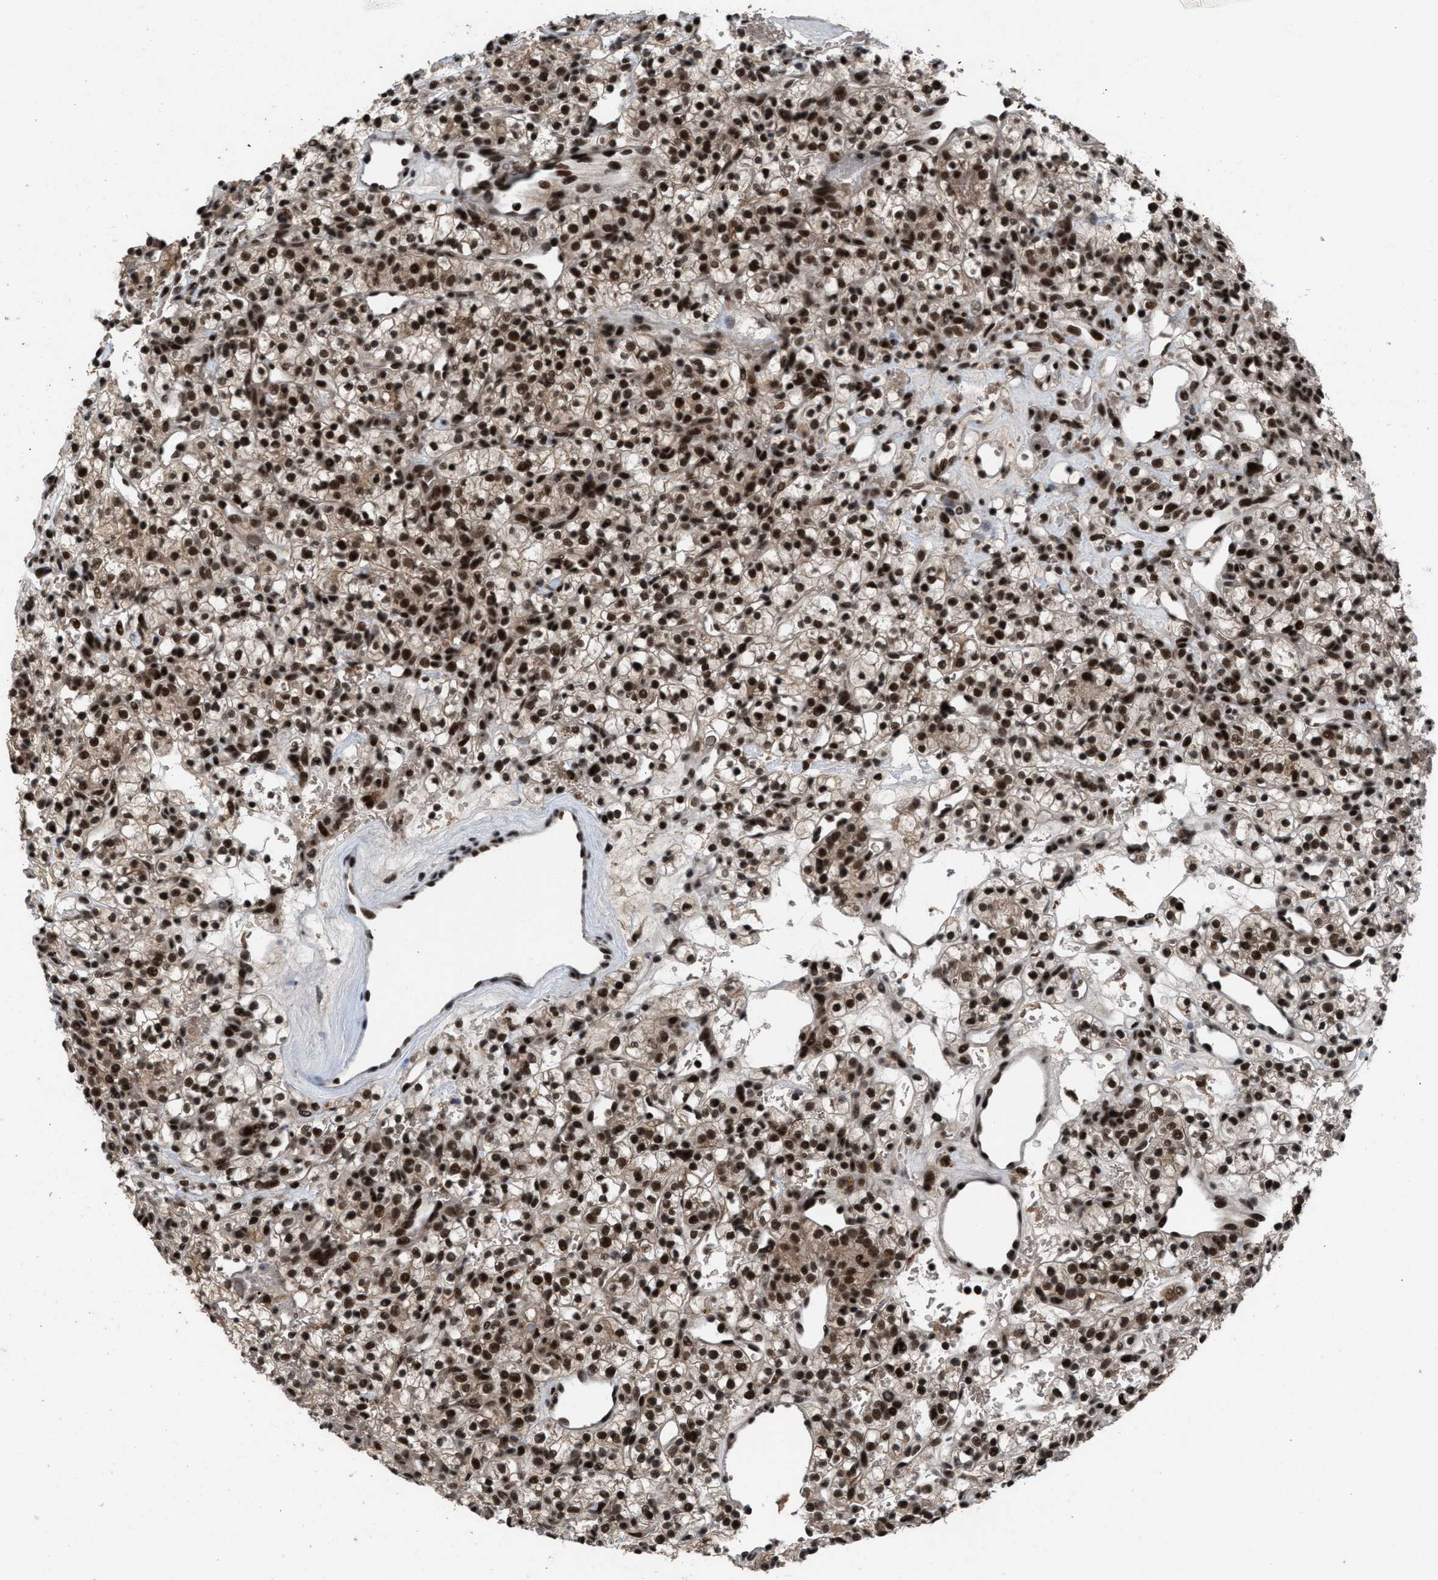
{"staining": {"intensity": "strong", "quantity": ">75%", "location": "cytoplasmic/membranous,nuclear"}, "tissue": "renal cancer", "cell_type": "Tumor cells", "image_type": "cancer", "snomed": [{"axis": "morphology", "description": "Adenocarcinoma, NOS"}, {"axis": "topography", "description": "Kidney"}], "caption": "Strong cytoplasmic/membranous and nuclear positivity is appreciated in approximately >75% of tumor cells in renal cancer (adenocarcinoma).", "gene": "PRPF4", "patient": {"sex": "female", "age": 57}}